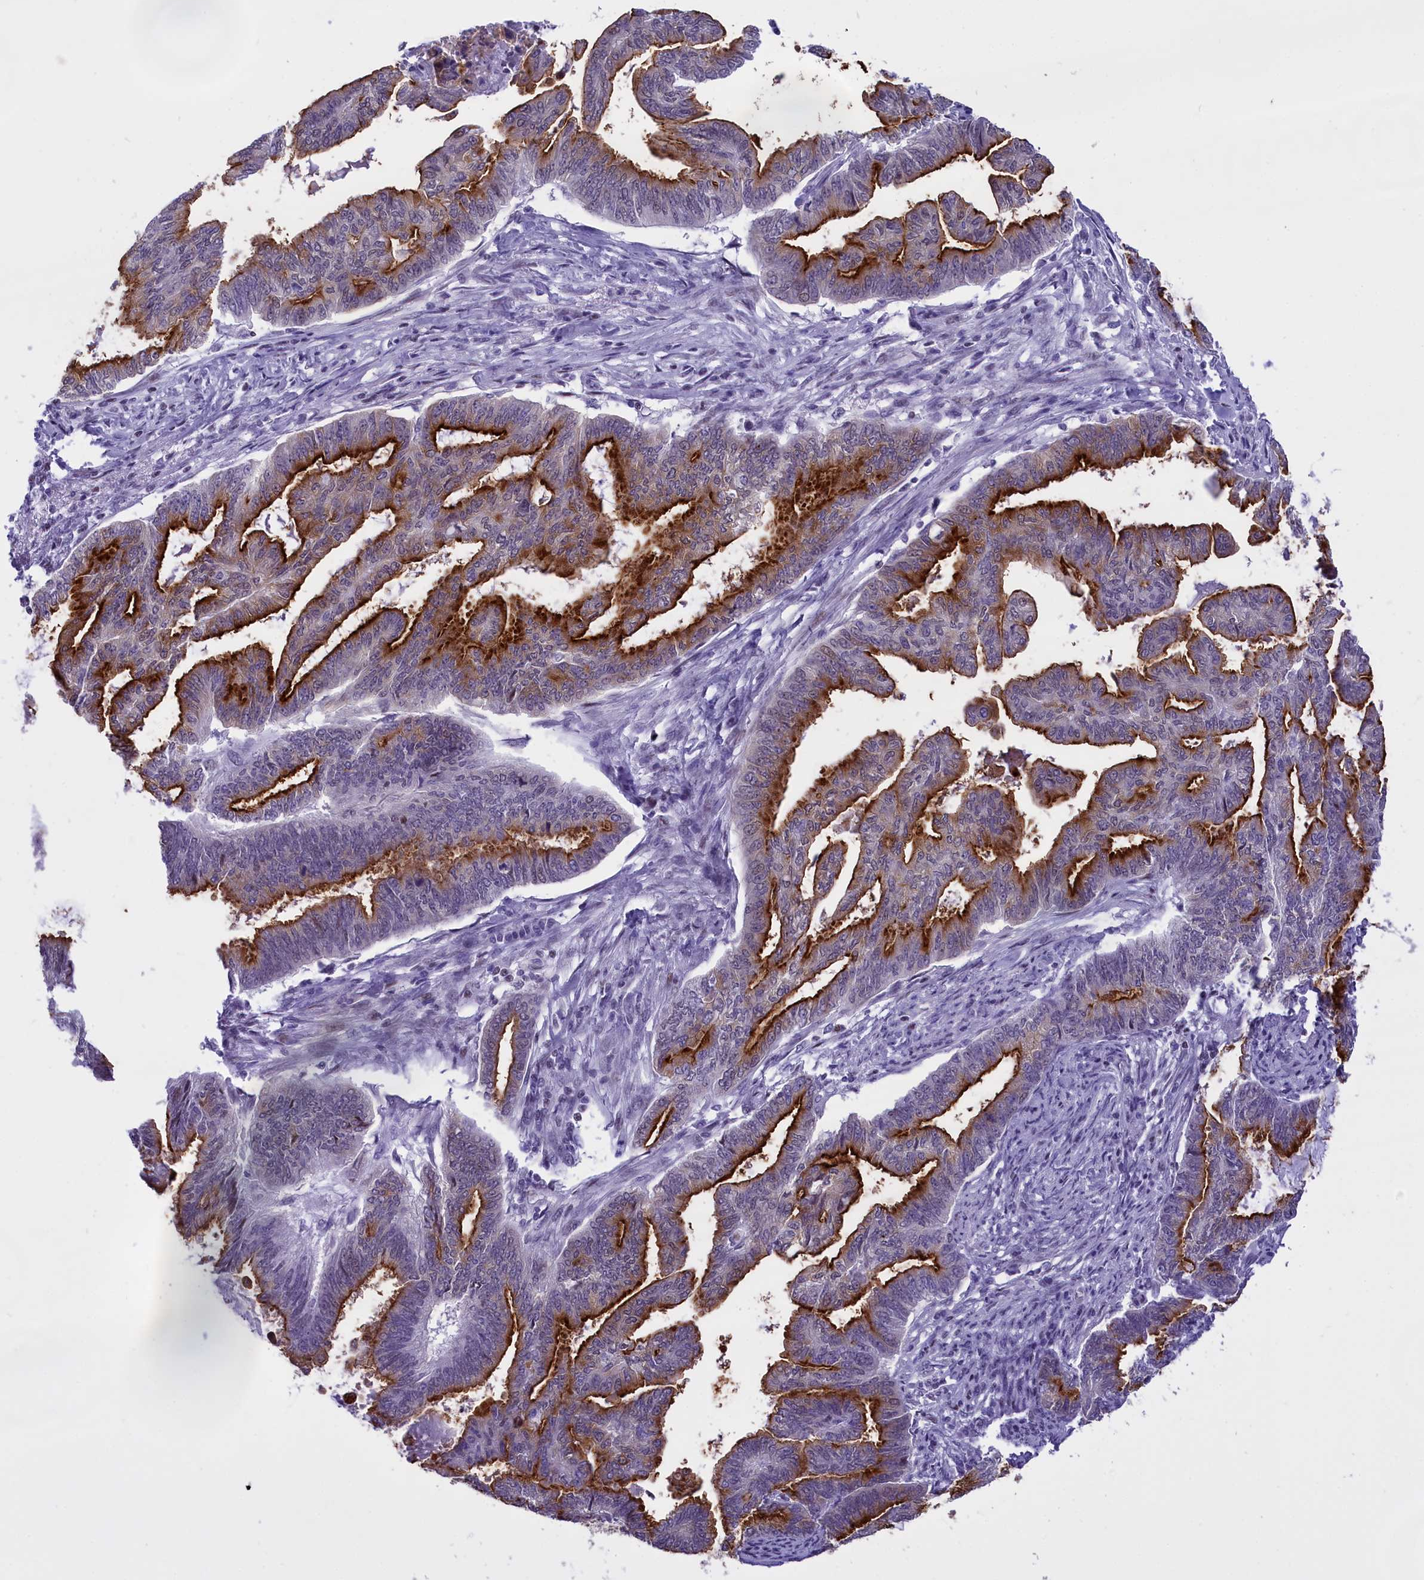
{"staining": {"intensity": "strong", "quantity": "25%-75%", "location": "cytoplasmic/membranous"}, "tissue": "endometrial cancer", "cell_type": "Tumor cells", "image_type": "cancer", "snomed": [{"axis": "morphology", "description": "Adenocarcinoma, NOS"}, {"axis": "topography", "description": "Endometrium"}], "caption": "Human adenocarcinoma (endometrial) stained with a protein marker shows strong staining in tumor cells.", "gene": "SPIRE2", "patient": {"sex": "female", "age": 86}}